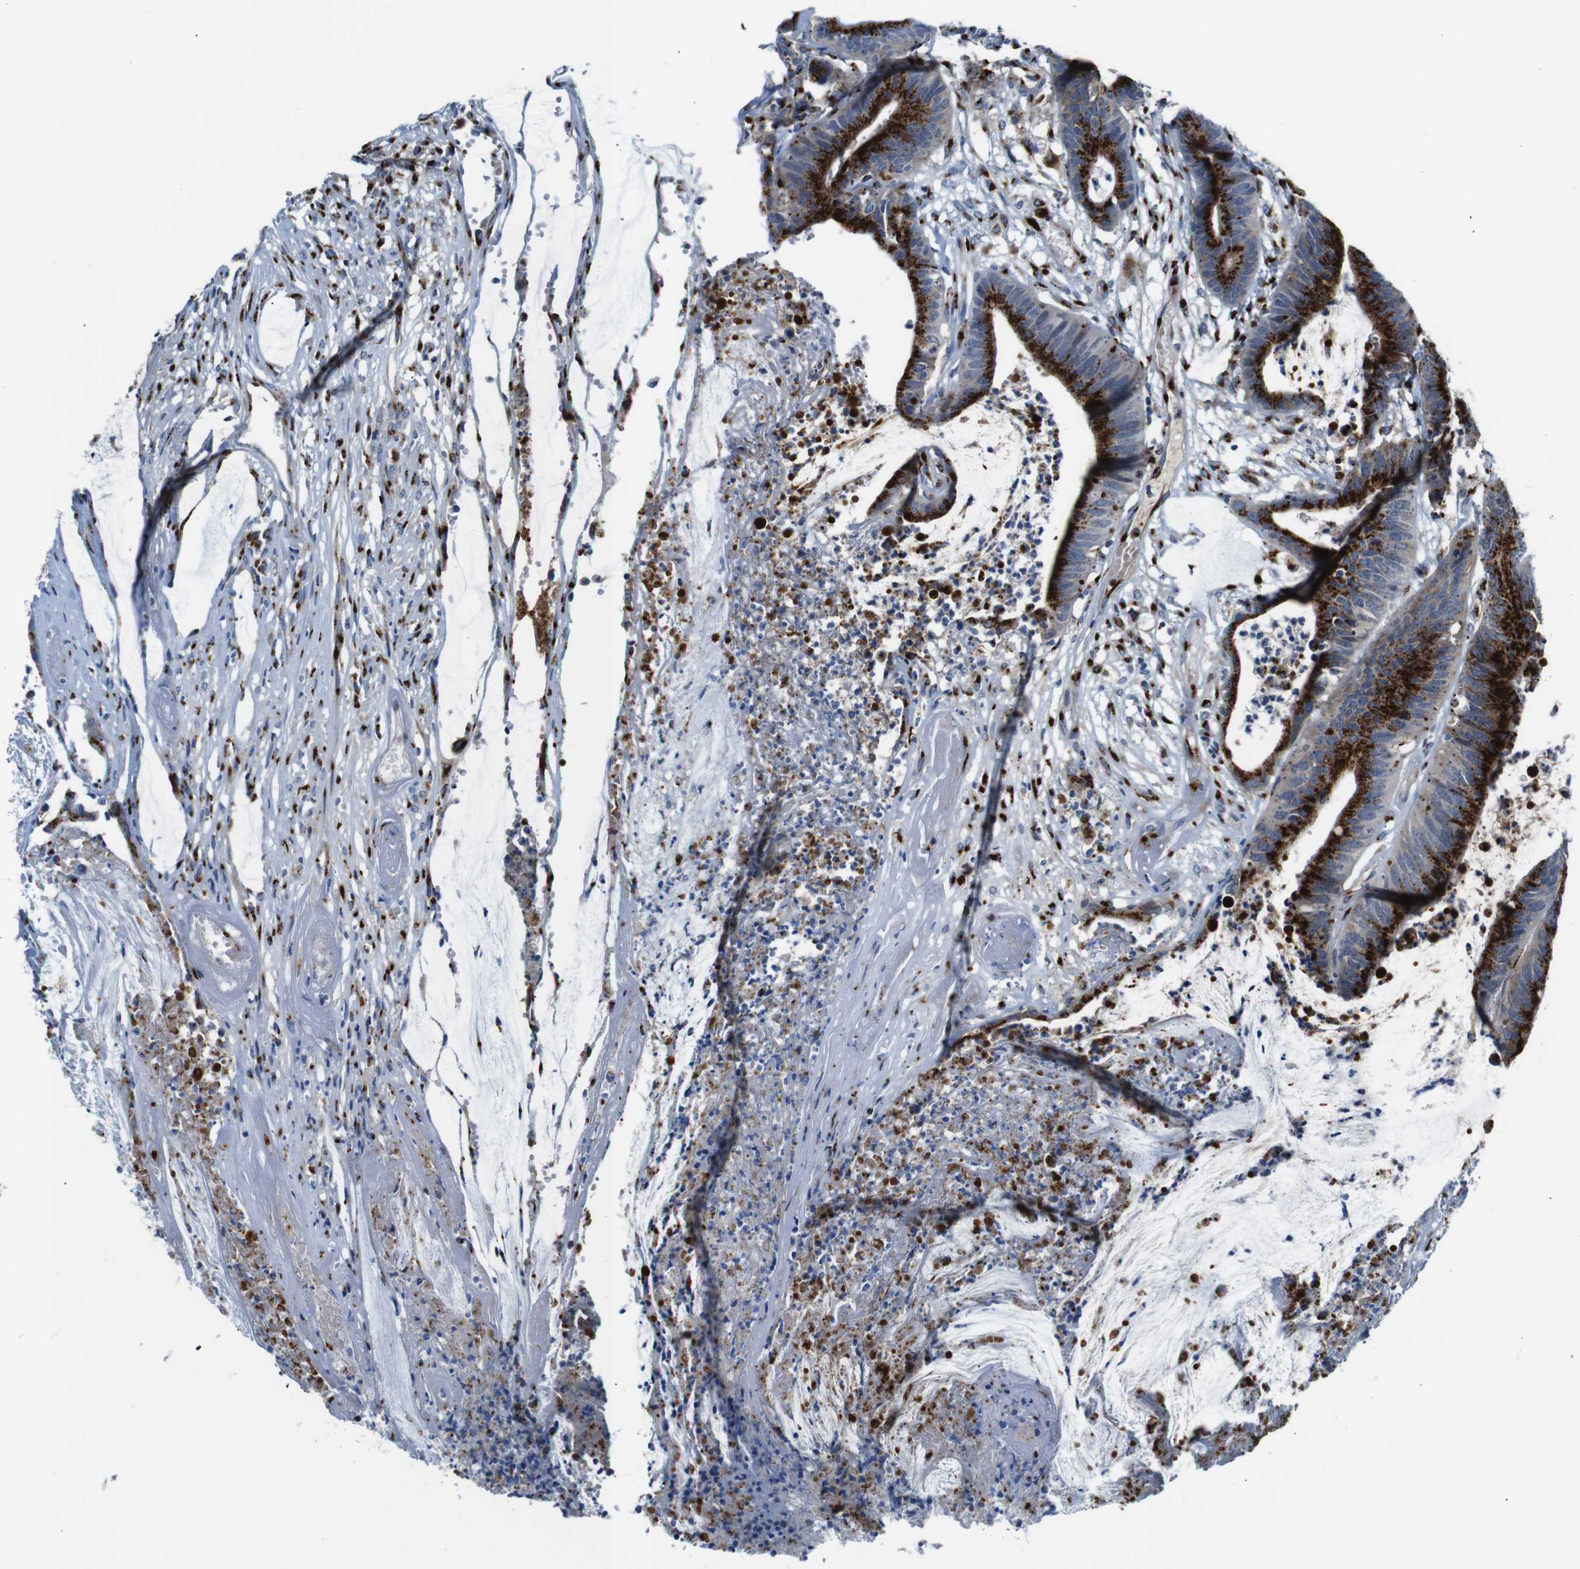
{"staining": {"intensity": "strong", "quantity": ">75%", "location": "cytoplasmic/membranous"}, "tissue": "colorectal cancer", "cell_type": "Tumor cells", "image_type": "cancer", "snomed": [{"axis": "morphology", "description": "Adenocarcinoma, NOS"}, {"axis": "topography", "description": "Rectum"}], "caption": "The immunohistochemical stain highlights strong cytoplasmic/membranous staining in tumor cells of colorectal adenocarcinoma tissue.", "gene": "TGOLN2", "patient": {"sex": "female", "age": 66}}